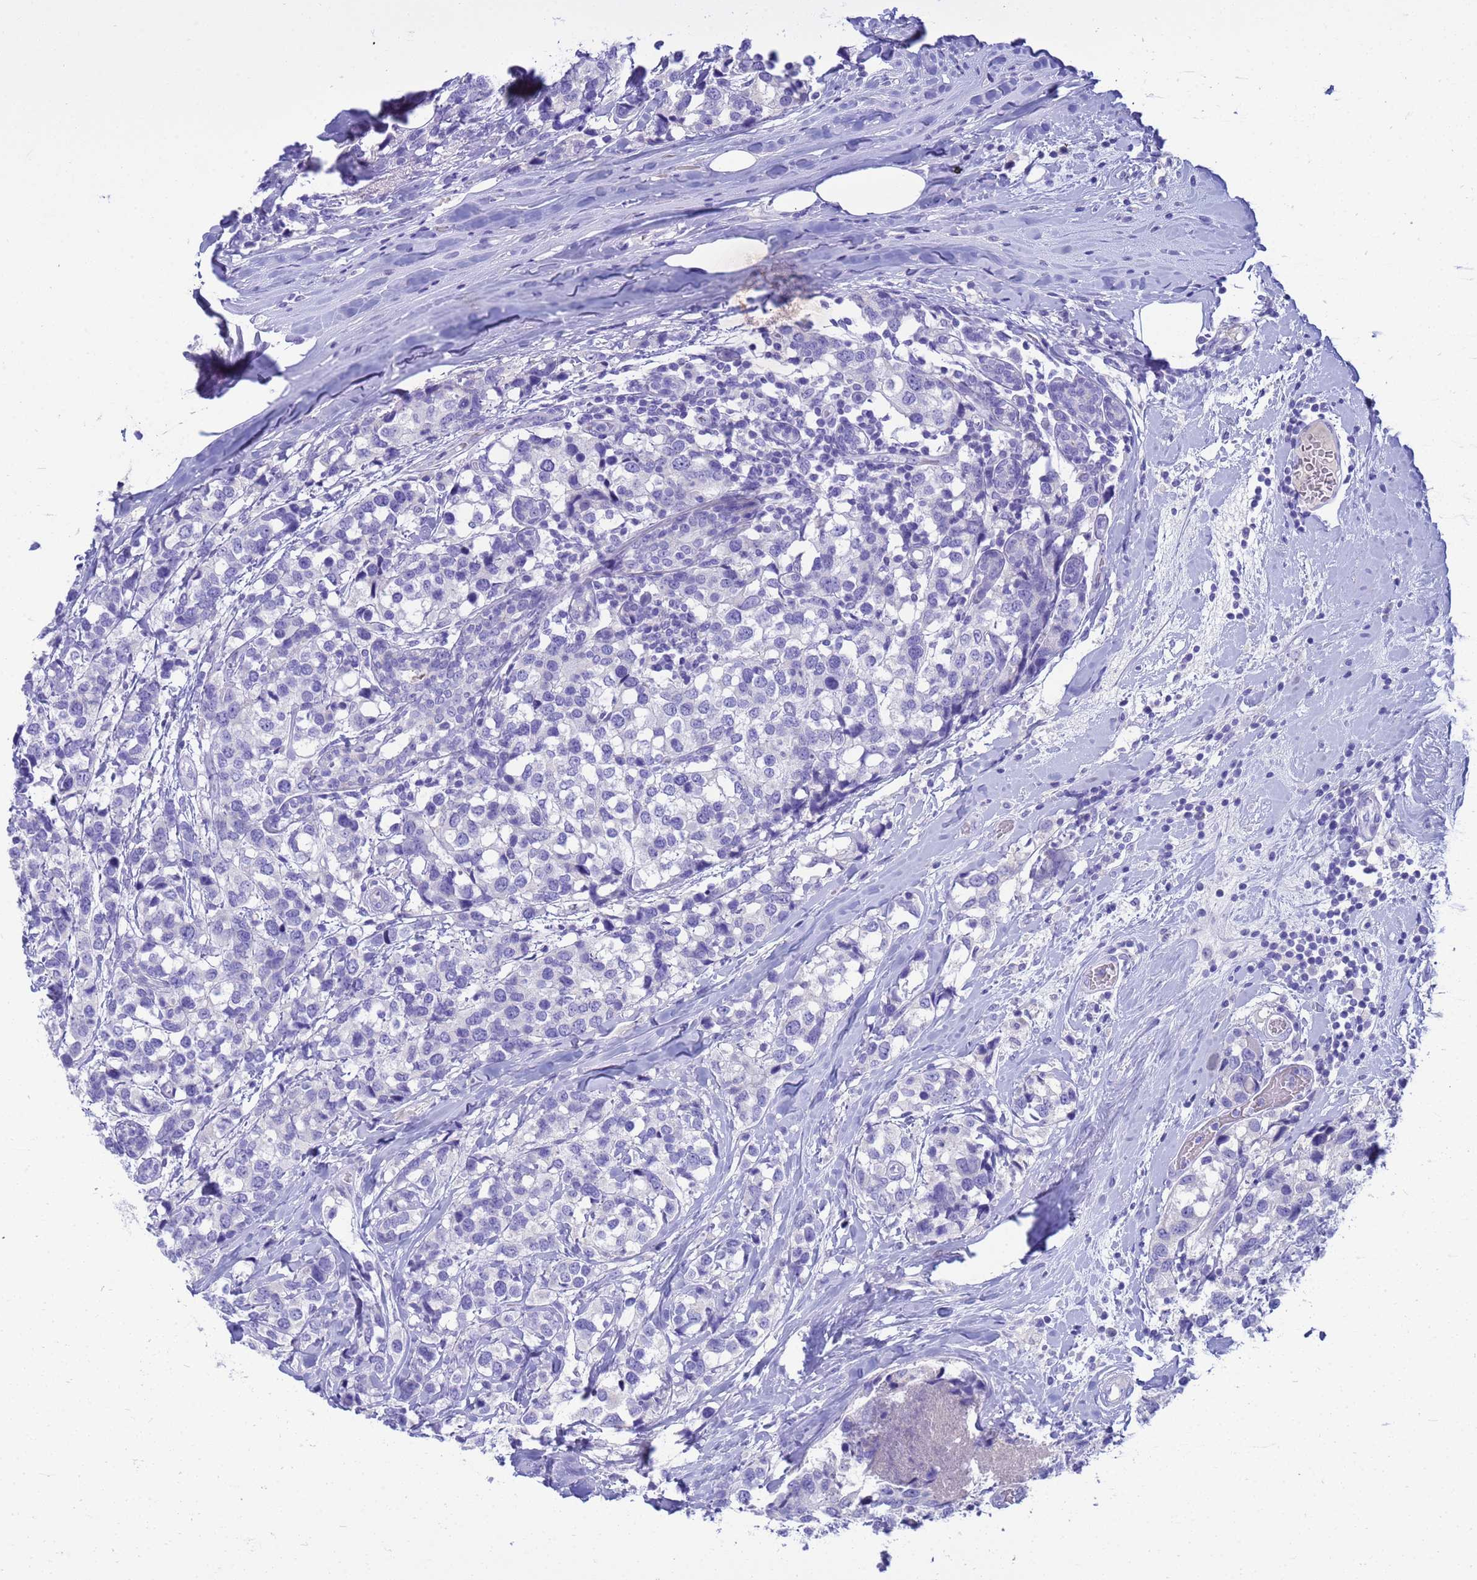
{"staining": {"intensity": "negative", "quantity": "none", "location": "none"}, "tissue": "breast cancer", "cell_type": "Tumor cells", "image_type": "cancer", "snomed": [{"axis": "morphology", "description": "Lobular carcinoma"}, {"axis": "topography", "description": "Breast"}], "caption": "A histopathology image of human breast cancer is negative for staining in tumor cells.", "gene": "SYCN", "patient": {"sex": "female", "age": 59}}